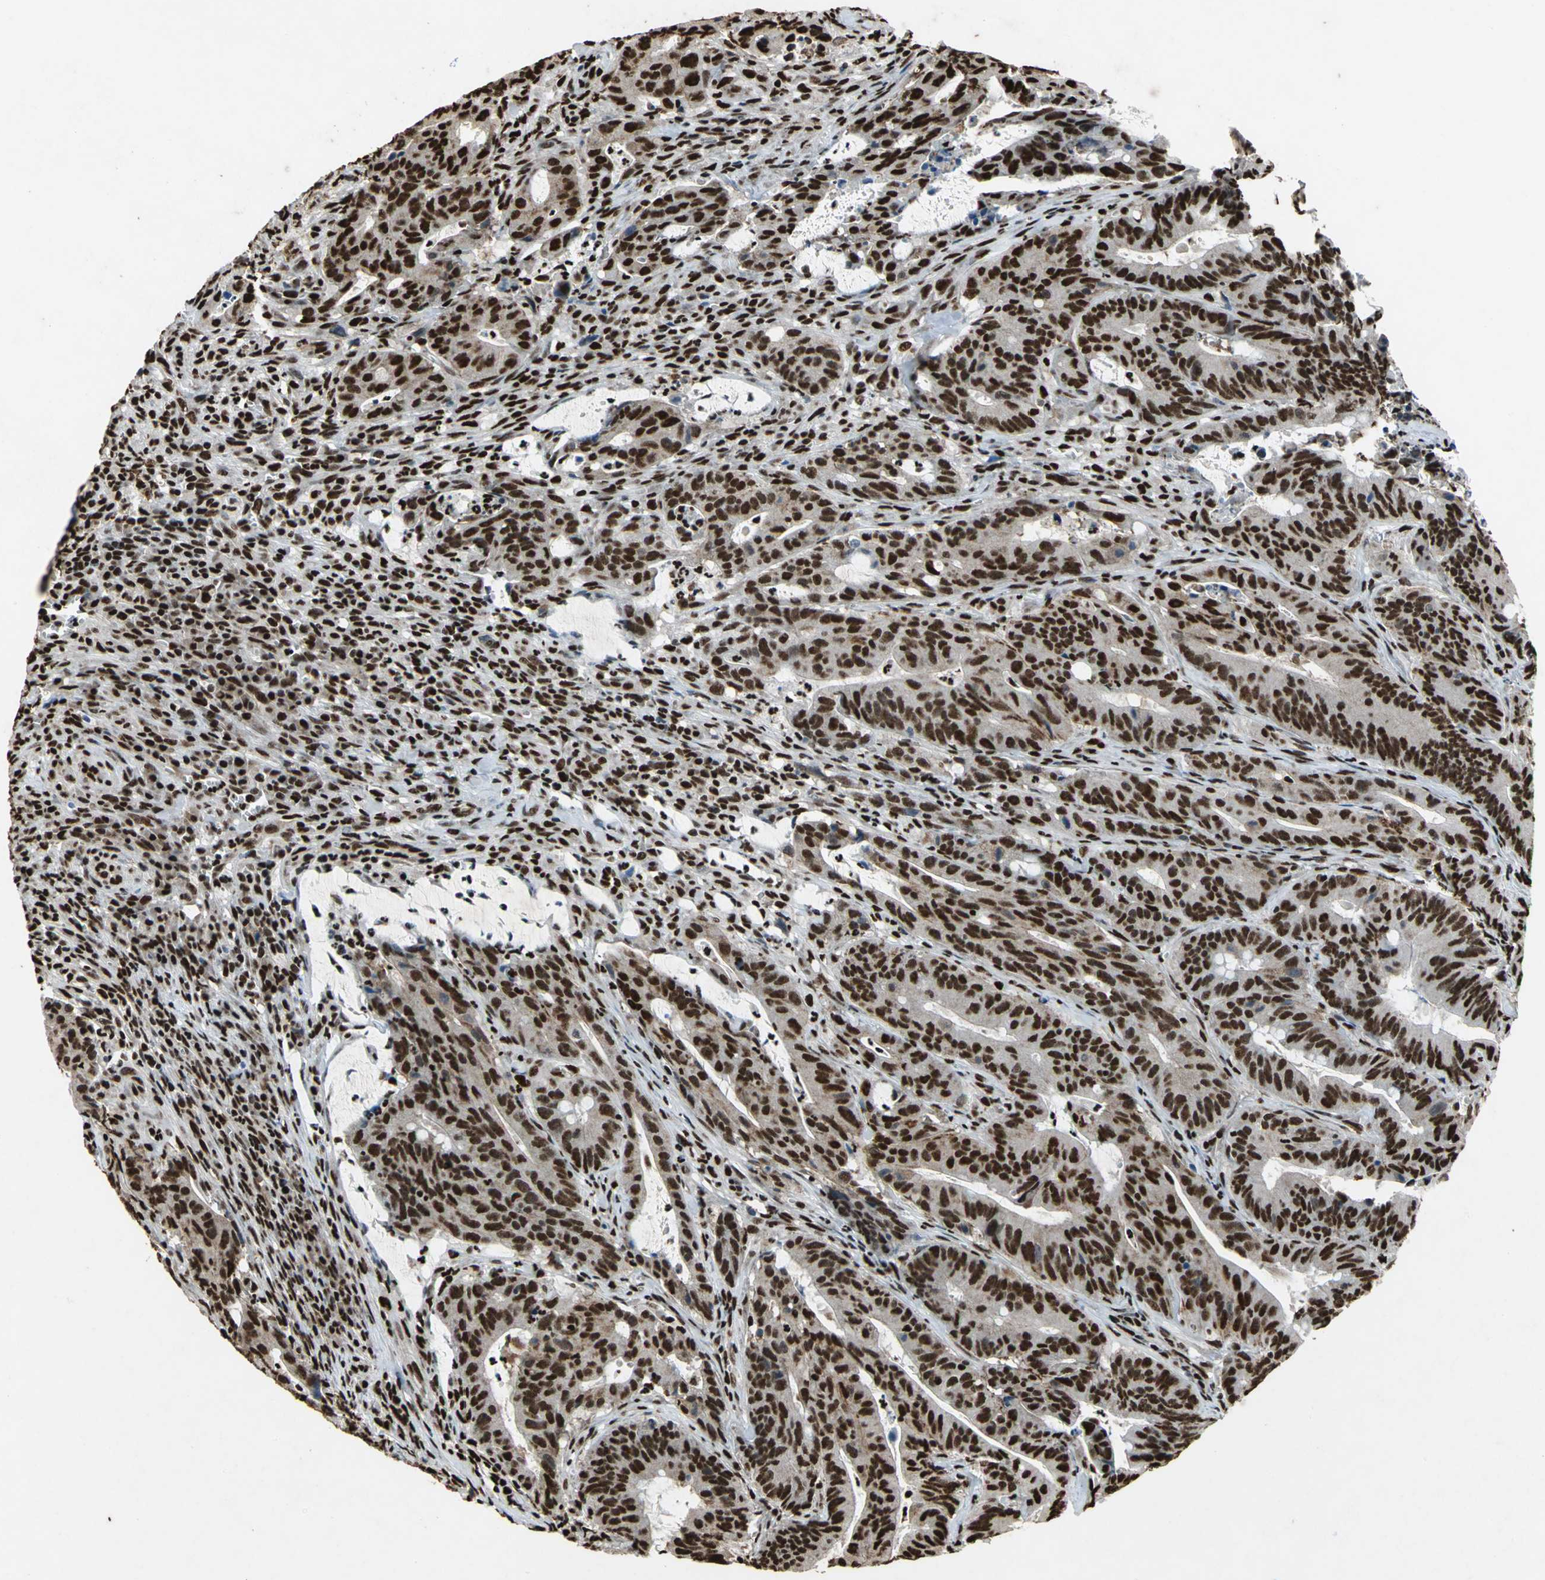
{"staining": {"intensity": "strong", "quantity": ">75%", "location": "nuclear"}, "tissue": "colorectal cancer", "cell_type": "Tumor cells", "image_type": "cancer", "snomed": [{"axis": "morphology", "description": "Adenocarcinoma, NOS"}, {"axis": "topography", "description": "Colon"}], "caption": "About >75% of tumor cells in human colorectal adenocarcinoma reveal strong nuclear protein positivity as visualized by brown immunohistochemical staining.", "gene": "ANP32A", "patient": {"sex": "male", "age": 45}}